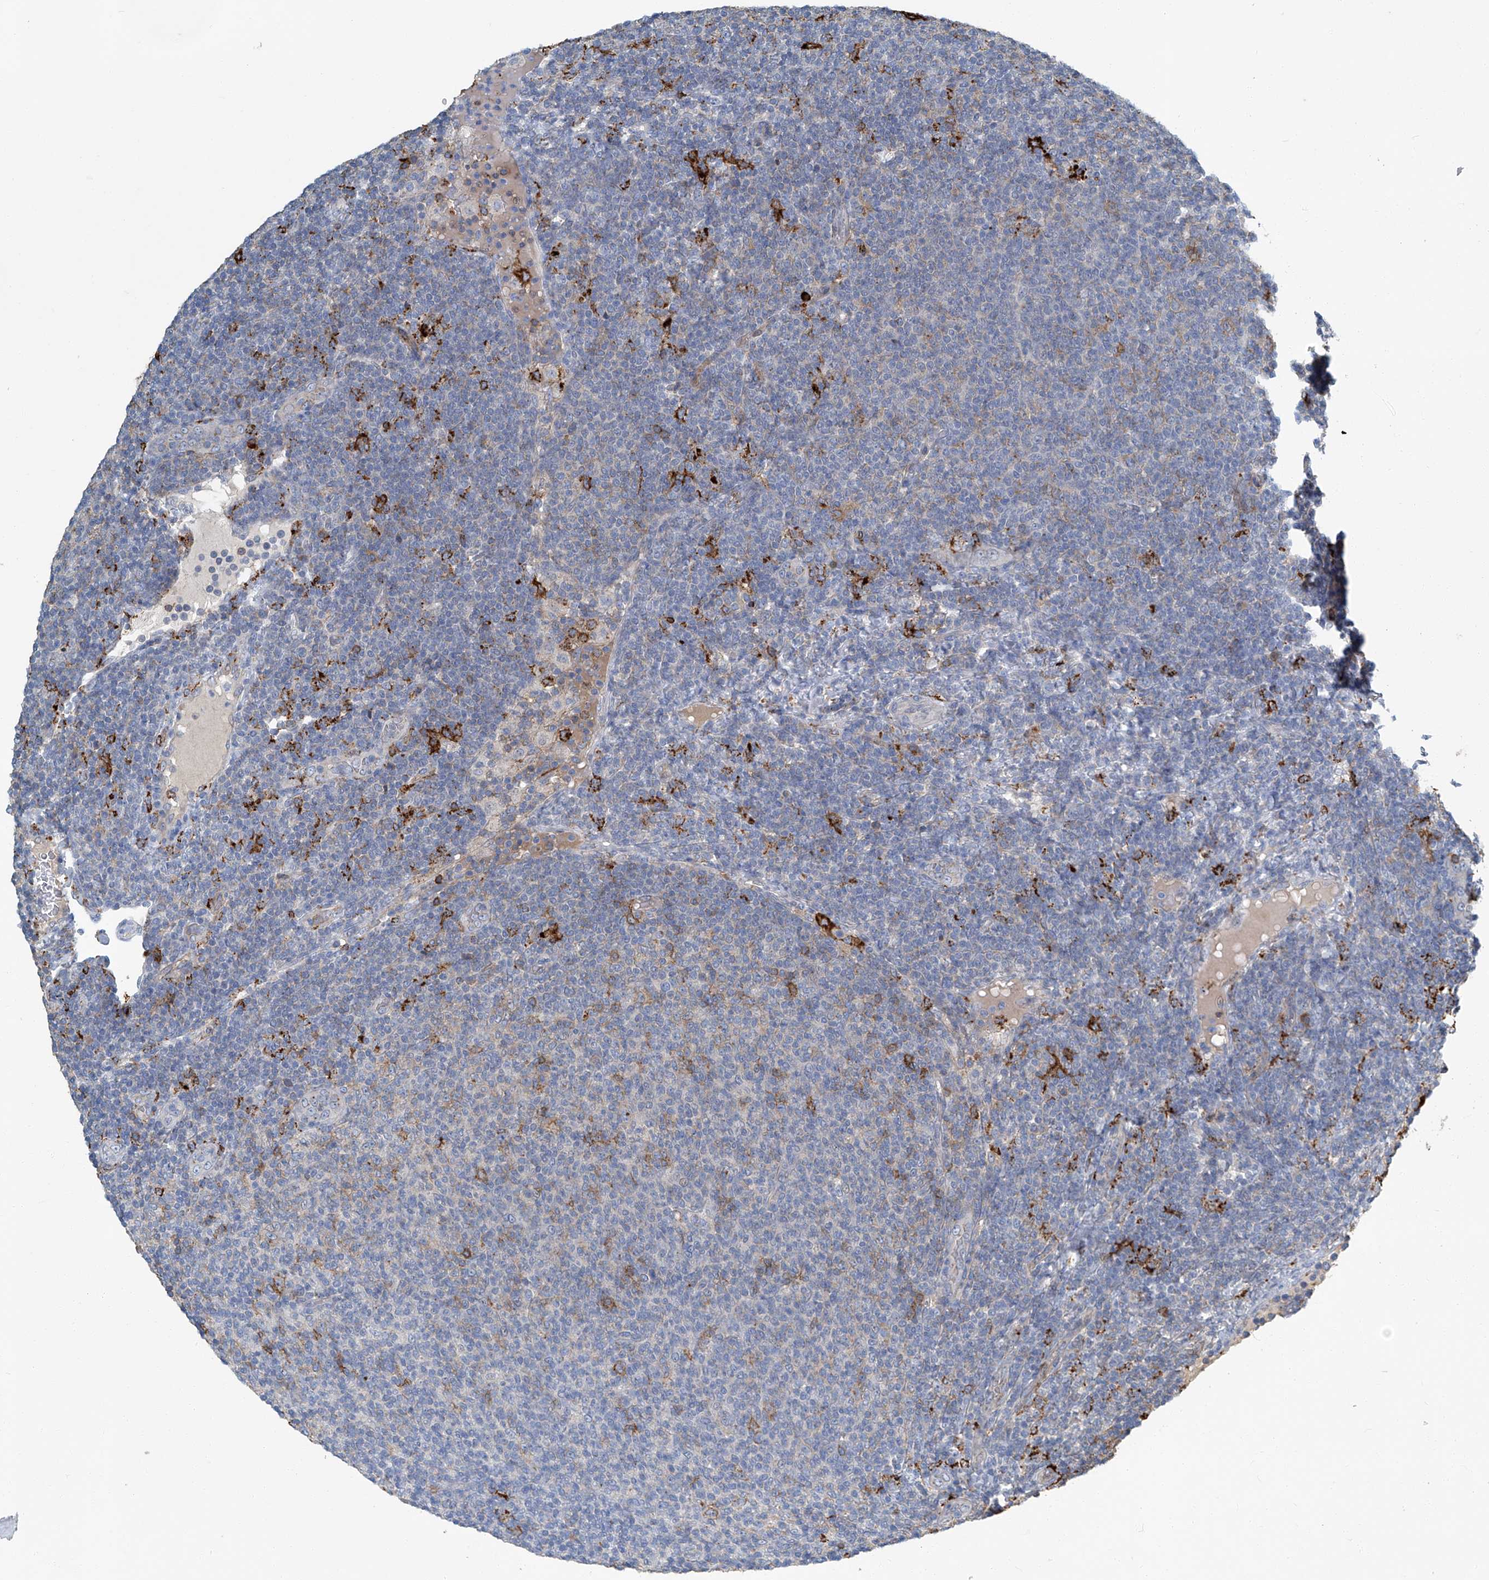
{"staining": {"intensity": "strong", "quantity": "<25%", "location": "cytoplasmic/membranous"}, "tissue": "lymphoma", "cell_type": "Tumor cells", "image_type": "cancer", "snomed": [{"axis": "morphology", "description": "Malignant lymphoma, non-Hodgkin's type, Low grade"}, {"axis": "topography", "description": "Lymph node"}], "caption": "Human low-grade malignant lymphoma, non-Hodgkin's type stained with a brown dye exhibits strong cytoplasmic/membranous positive staining in about <25% of tumor cells.", "gene": "FAM167A", "patient": {"sex": "male", "age": 66}}